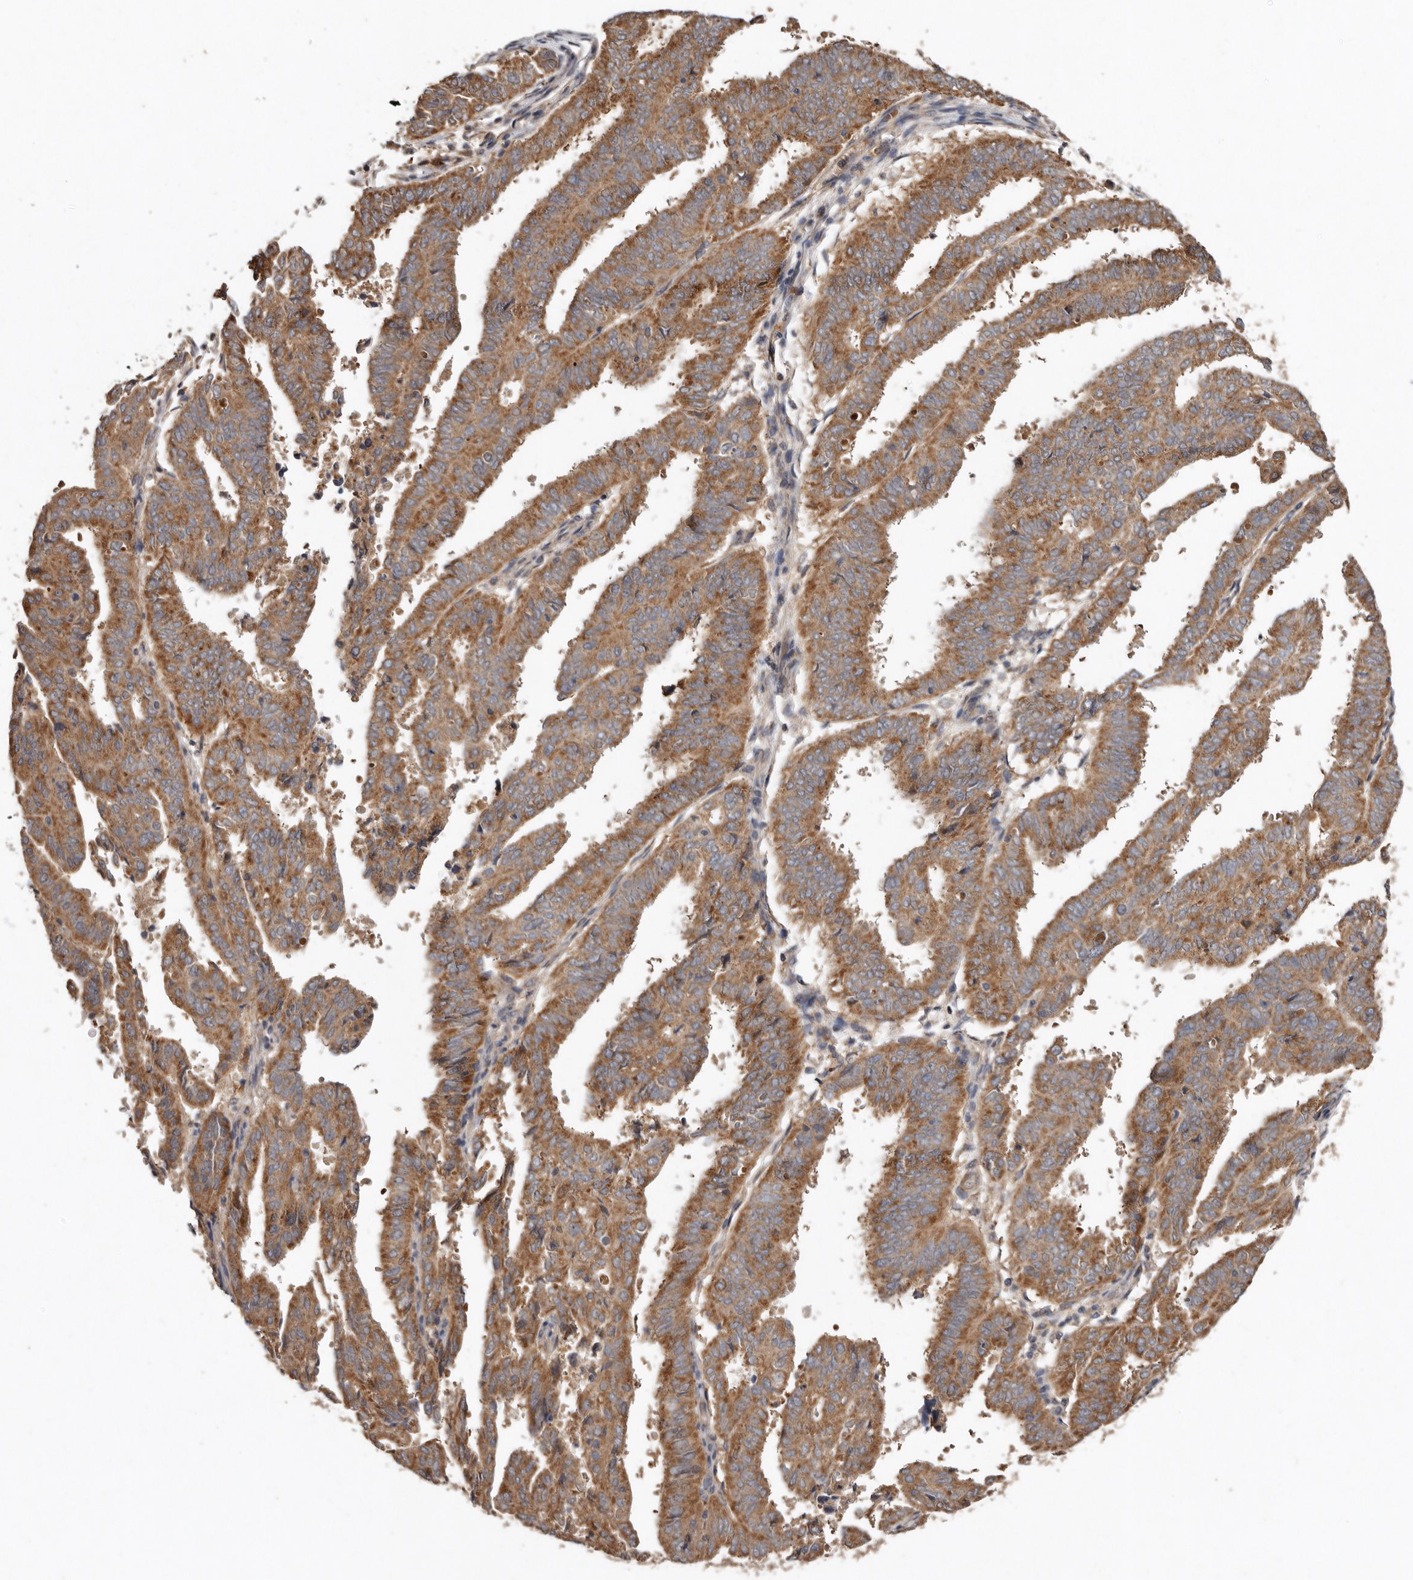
{"staining": {"intensity": "moderate", "quantity": ">75%", "location": "cytoplasmic/membranous"}, "tissue": "endometrial cancer", "cell_type": "Tumor cells", "image_type": "cancer", "snomed": [{"axis": "morphology", "description": "Adenocarcinoma, NOS"}, {"axis": "topography", "description": "Uterus"}], "caption": "The photomicrograph demonstrates staining of adenocarcinoma (endometrial), revealing moderate cytoplasmic/membranous protein expression (brown color) within tumor cells.", "gene": "GOT1L1", "patient": {"sex": "female", "age": 77}}